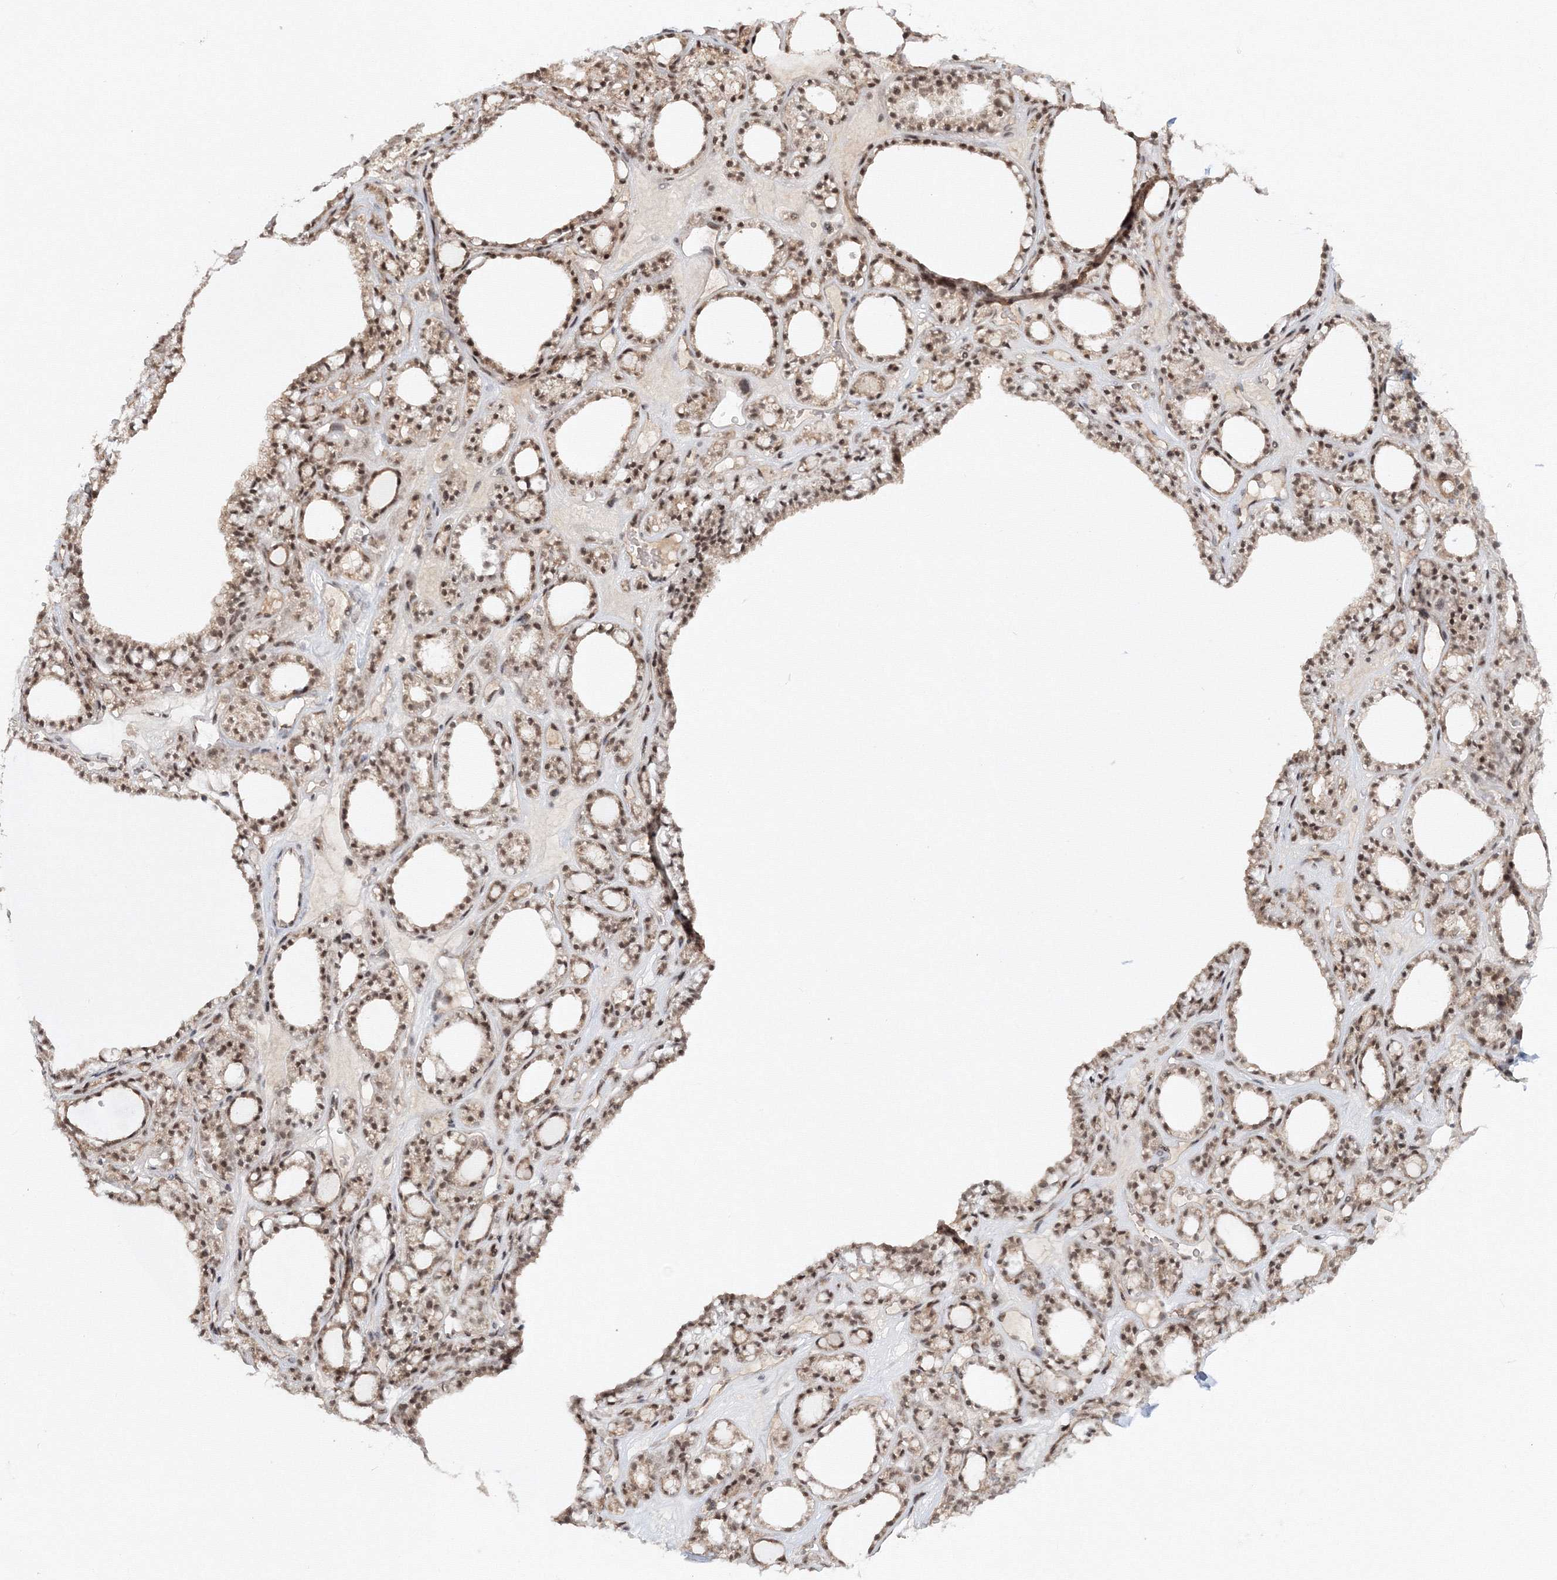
{"staining": {"intensity": "moderate", "quantity": ">75%", "location": "nuclear"}, "tissue": "thyroid gland", "cell_type": "Glandular cells", "image_type": "normal", "snomed": [{"axis": "morphology", "description": "Normal tissue, NOS"}, {"axis": "topography", "description": "Thyroid gland"}], "caption": "This histopathology image shows immunohistochemistry (IHC) staining of benign human thyroid gland, with medium moderate nuclear staining in about >75% of glandular cells.", "gene": "ZFAND6", "patient": {"sex": "female", "age": 28}}